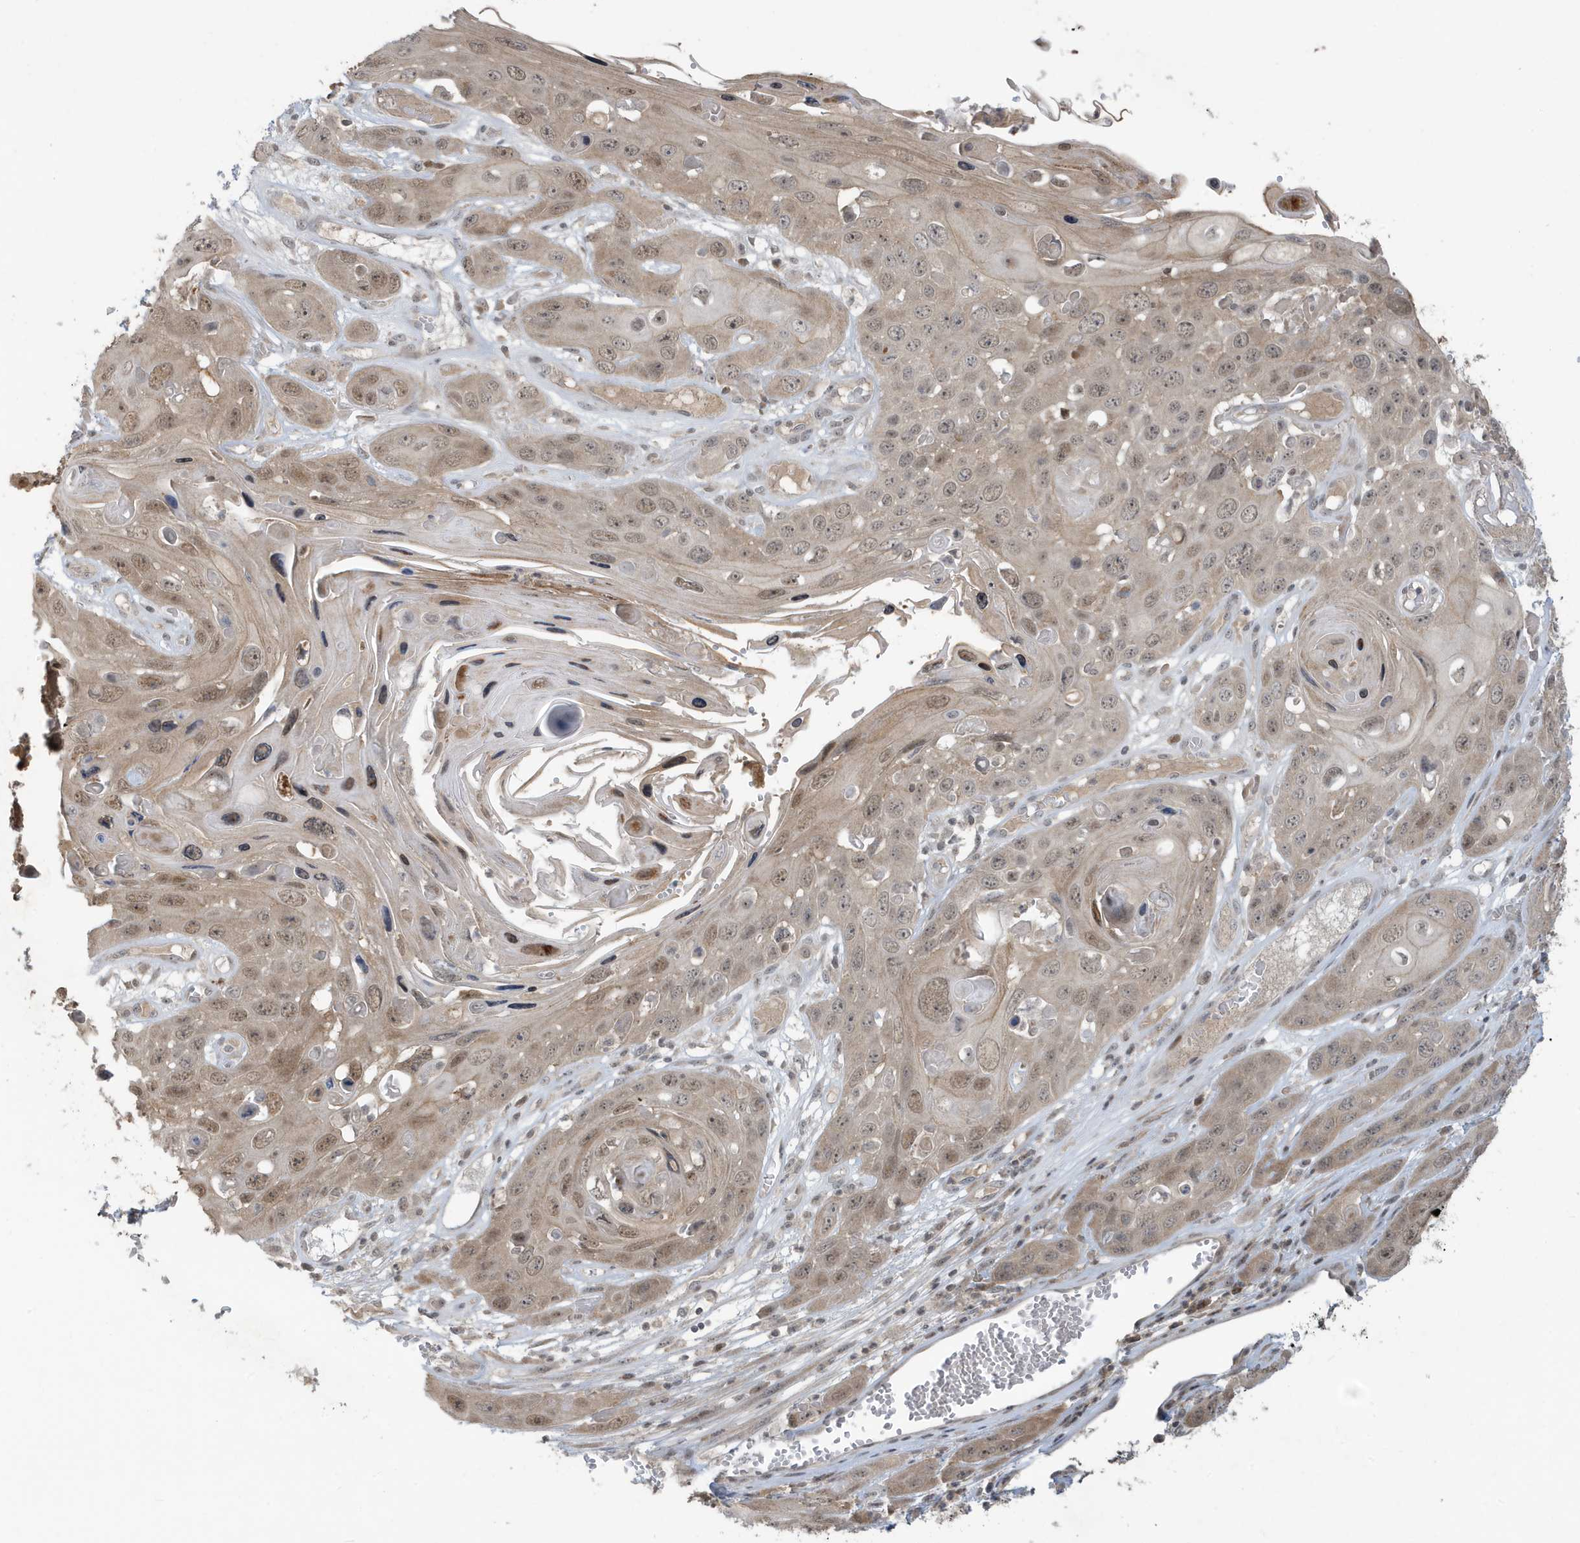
{"staining": {"intensity": "moderate", "quantity": "25%-75%", "location": "cytoplasmic/membranous,nuclear"}, "tissue": "skin cancer", "cell_type": "Tumor cells", "image_type": "cancer", "snomed": [{"axis": "morphology", "description": "Squamous cell carcinoma, NOS"}, {"axis": "topography", "description": "Skin"}], "caption": "A micrograph of human skin squamous cell carcinoma stained for a protein demonstrates moderate cytoplasmic/membranous and nuclear brown staining in tumor cells.", "gene": "PRRT3", "patient": {"sex": "male", "age": 55}}